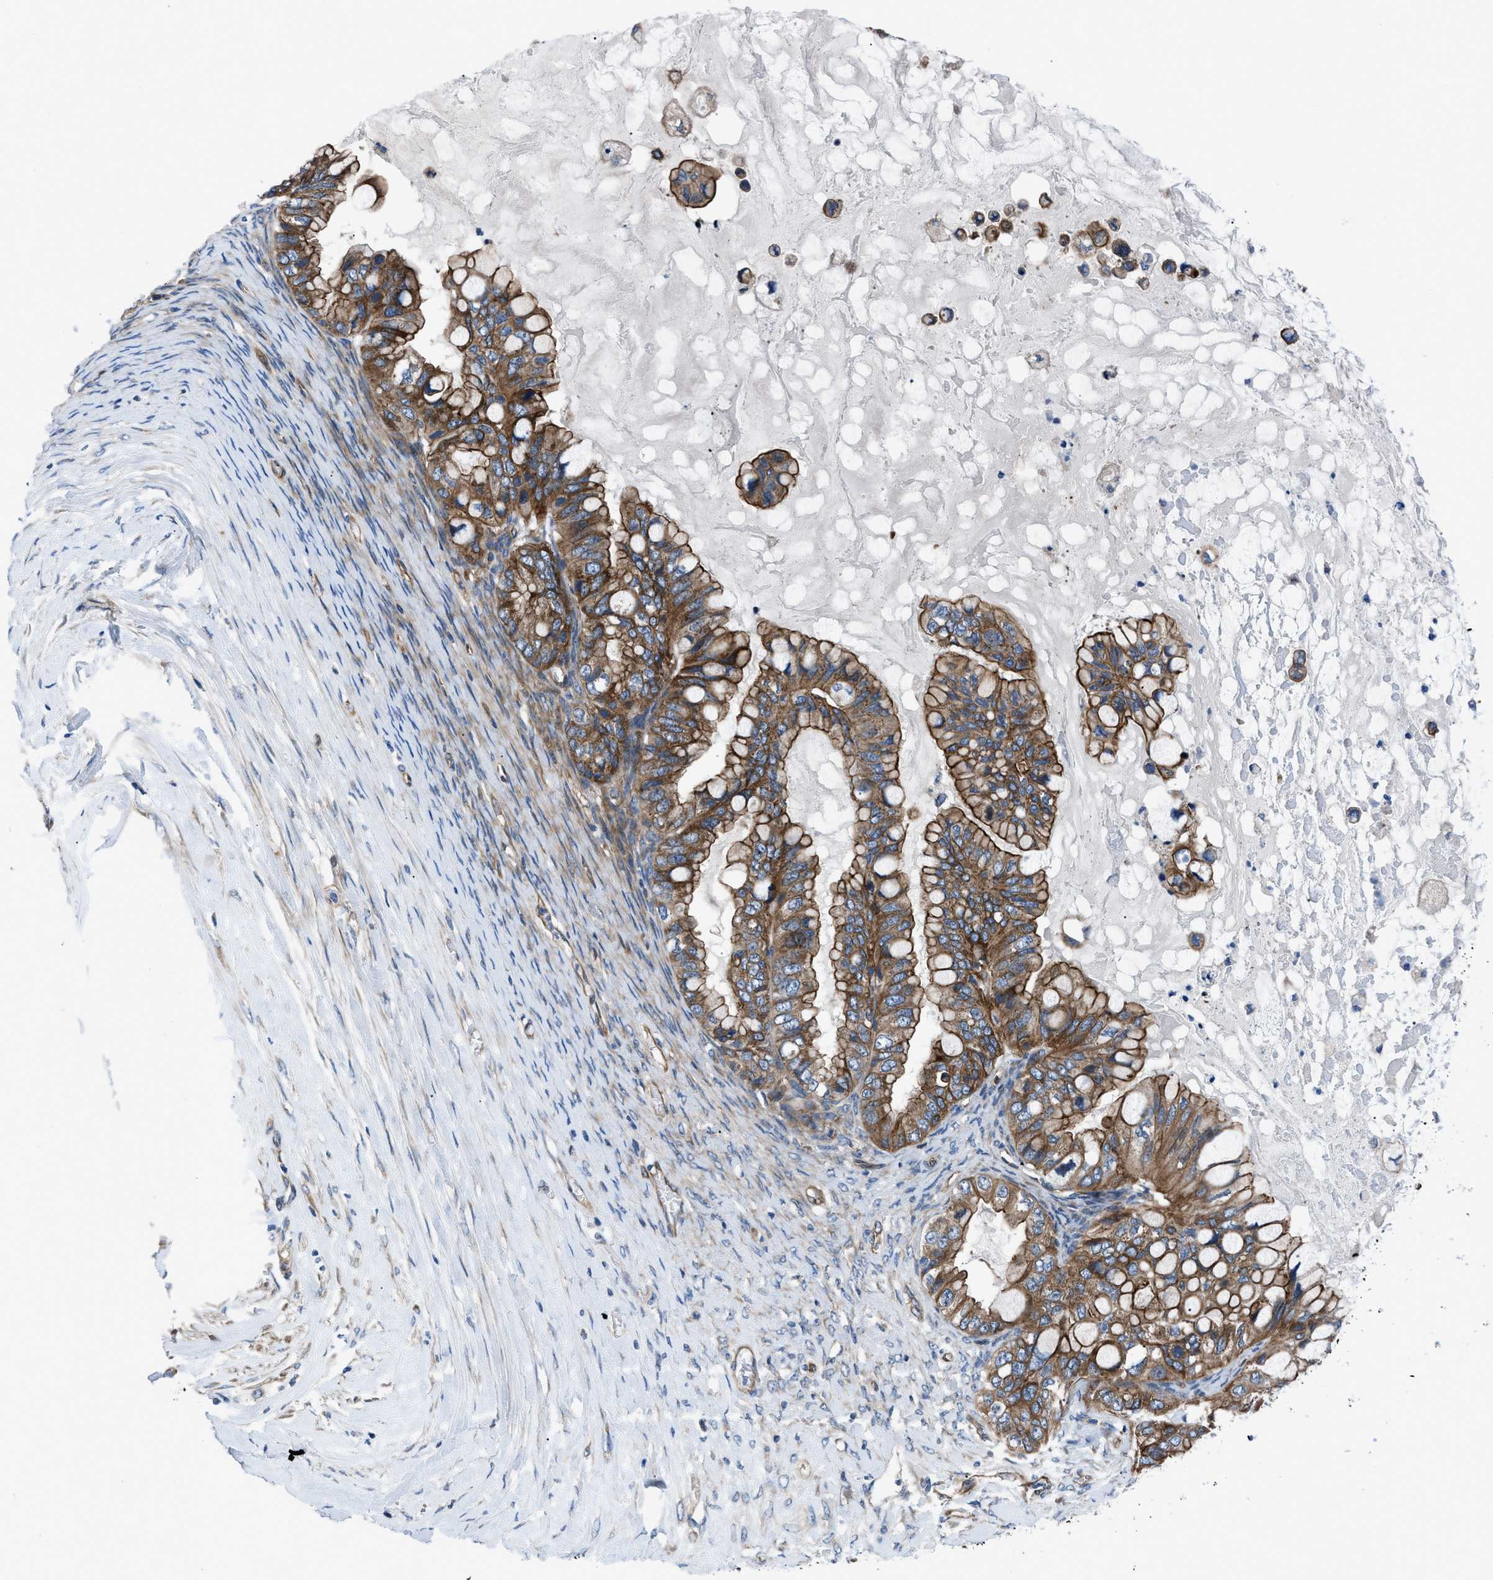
{"staining": {"intensity": "strong", "quantity": ">75%", "location": "cytoplasmic/membranous"}, "tissue": "ovarian cancer", "cell_type": "Tumor cells", "image_type": "cancer", "snomed": [{"axis": "morphology", "description": "Cystadenocarcinoma, mucinous, NOS"}, {"axis": "topography", "description": "Ovary"}], "caption": "Protein staining shows strong cytoplasmic/membranous staining in approximately >75% of tumor cells in mucinous cystadenocarcinoma (ovarian).", "gene": "TRIP4", "patient": {"sex": "female", "age": 80}}